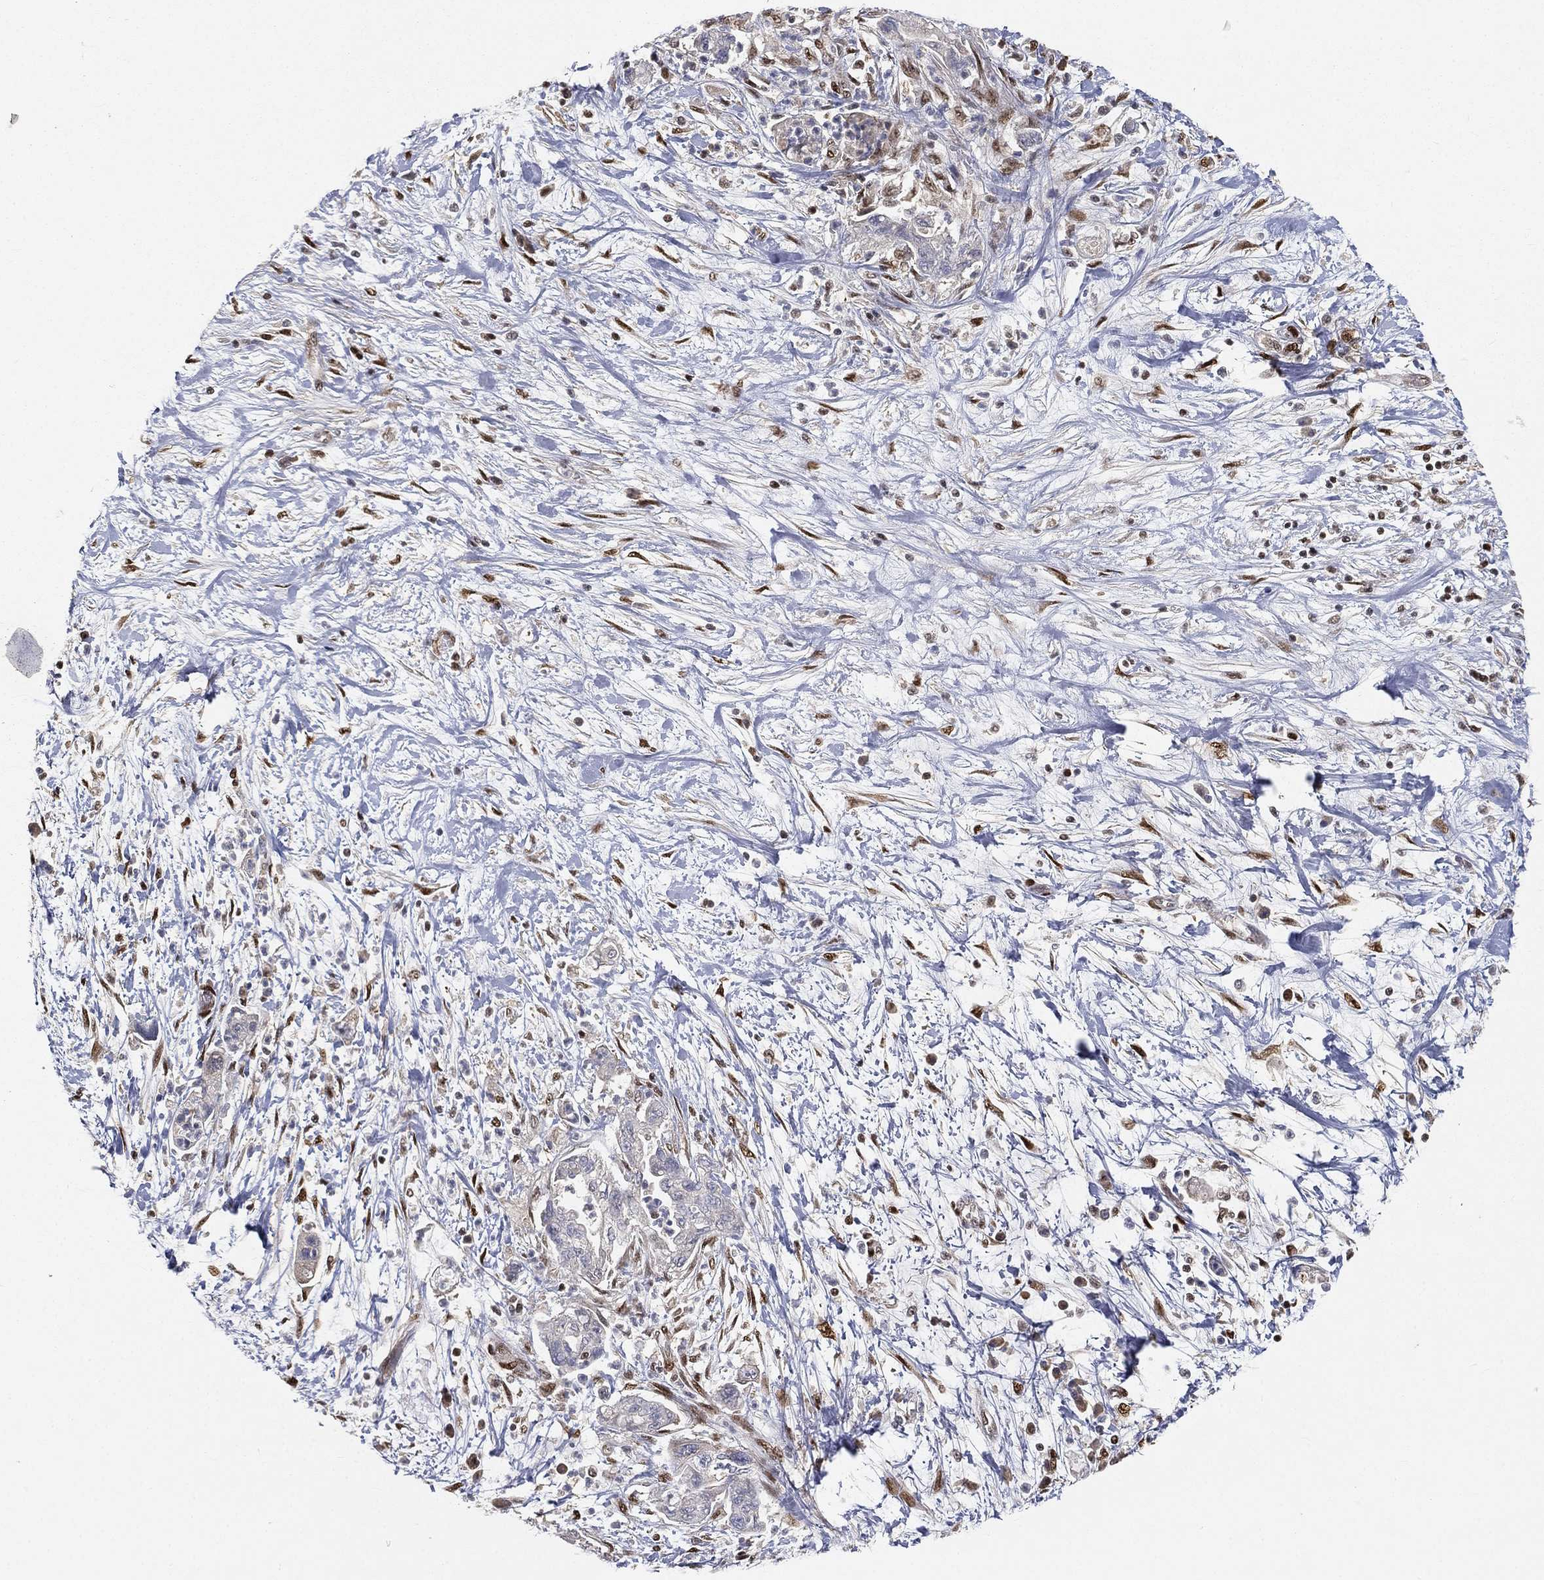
{"staining": {"intensity": "negative", "quantity": "none", "location": "none"}, "tissue": "pancreatic cancer", "cell_type": "Tumor cells", "image_type": "cancer", "snomed": [{"axis": "morphology", "description": "Adenocarcinoma, NOS"}, {"axis": "topography", "description": "Pancreas"}], "caption": "Human pancreatic cancer (adenocarcinoma) stained for a protein using immunohistochemistry (IHC) reveals no expression in tumor cells.", "gene": "CRTC3", "patient": {"sex": "female", "age": 73}}